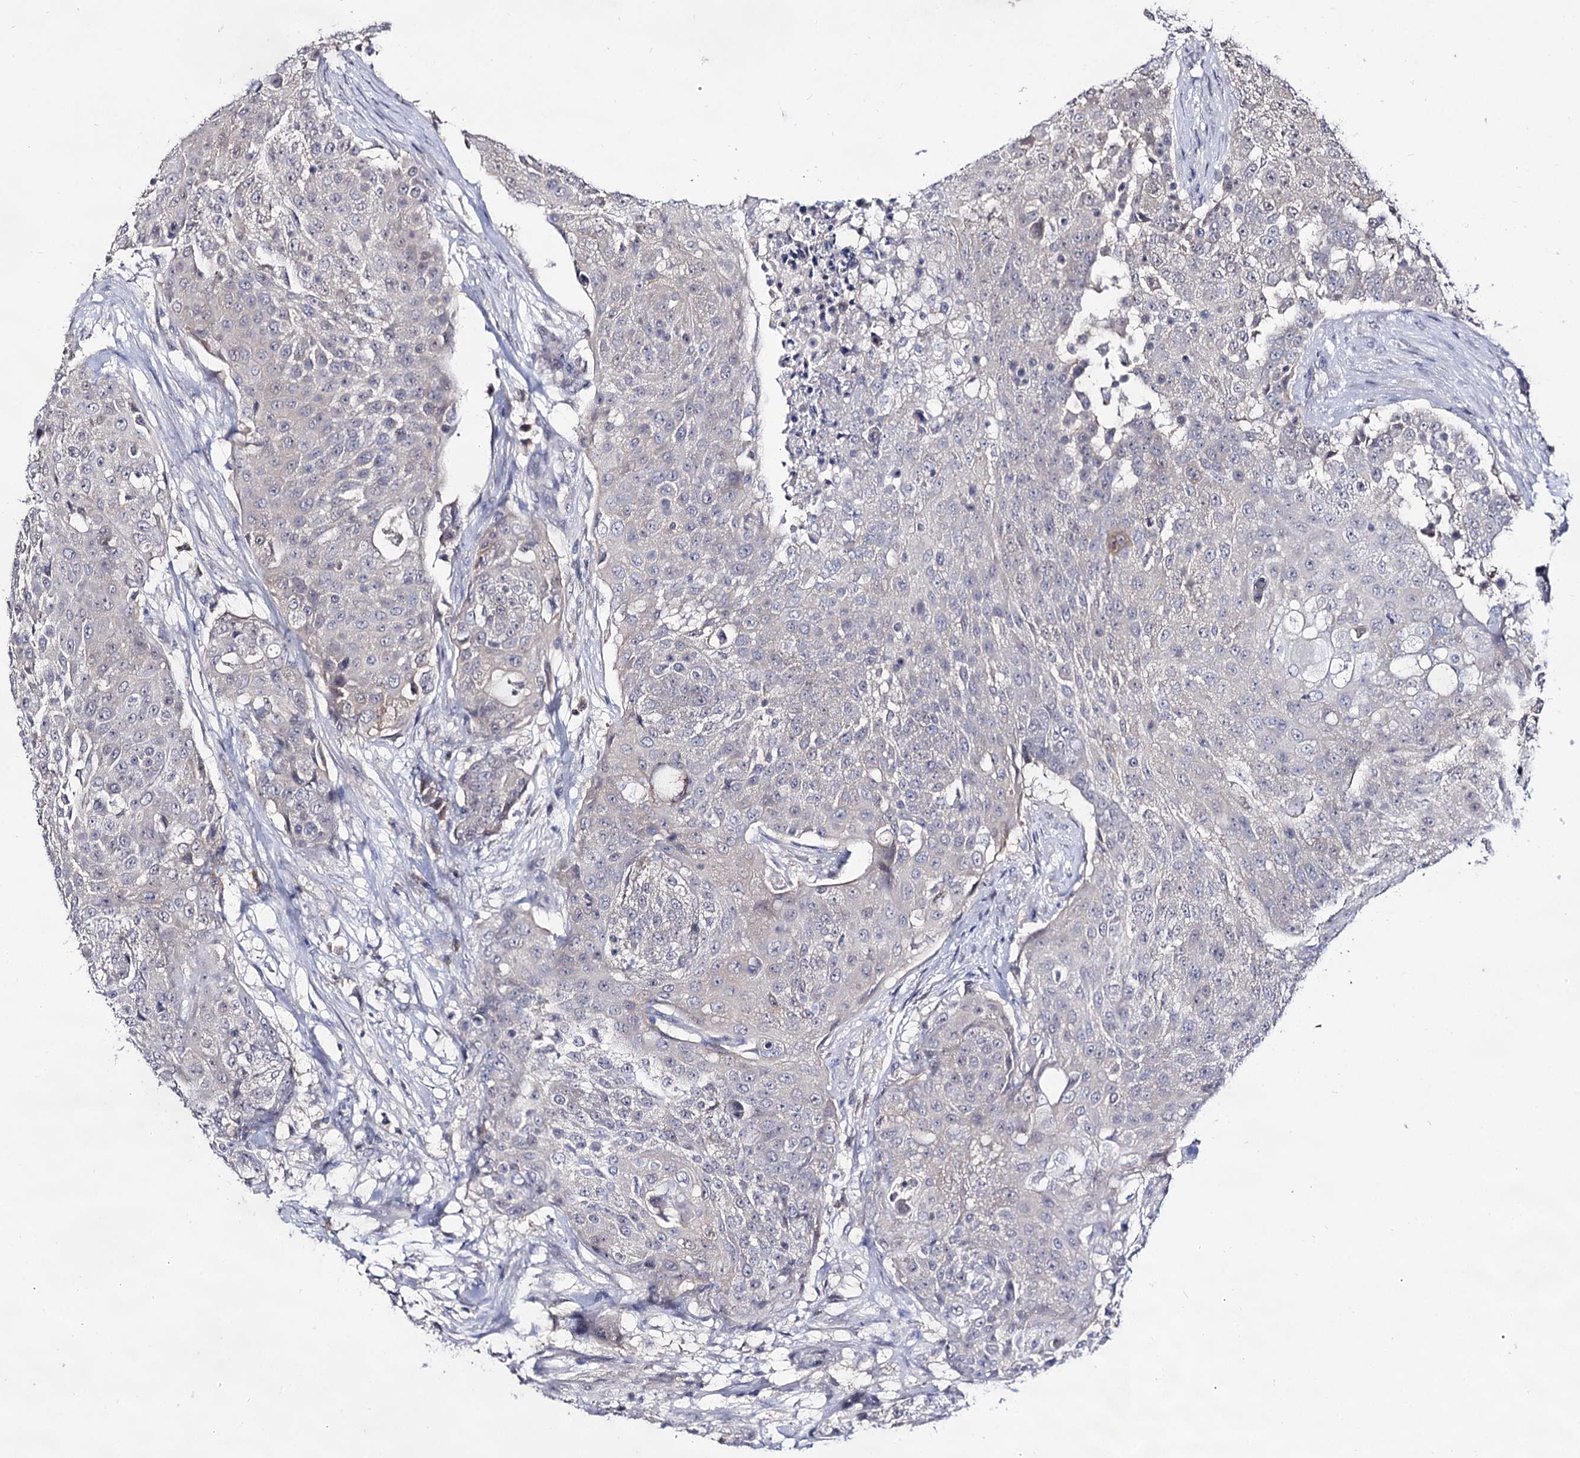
{"staining": {"intensity": "negative", "quantity": "none", "location": "none"}, "tissue": "urothelial cancer", "cell_type": "Tumor cells", "image_type": "cancer", "snomed": [{"axis": "morphology", "description": "Urothelial carcinoma, High grade"}, {"axis": "topography", "description": "Urinary bladder"}], "caption": "Urothelial carcinoma (high-grade) stained for a protein using immunohistochemistry (IHC) exhibits no positivity tumor cells.", "gene": "ARFIP2", "patient": {"sex": "female", "age": 63}}